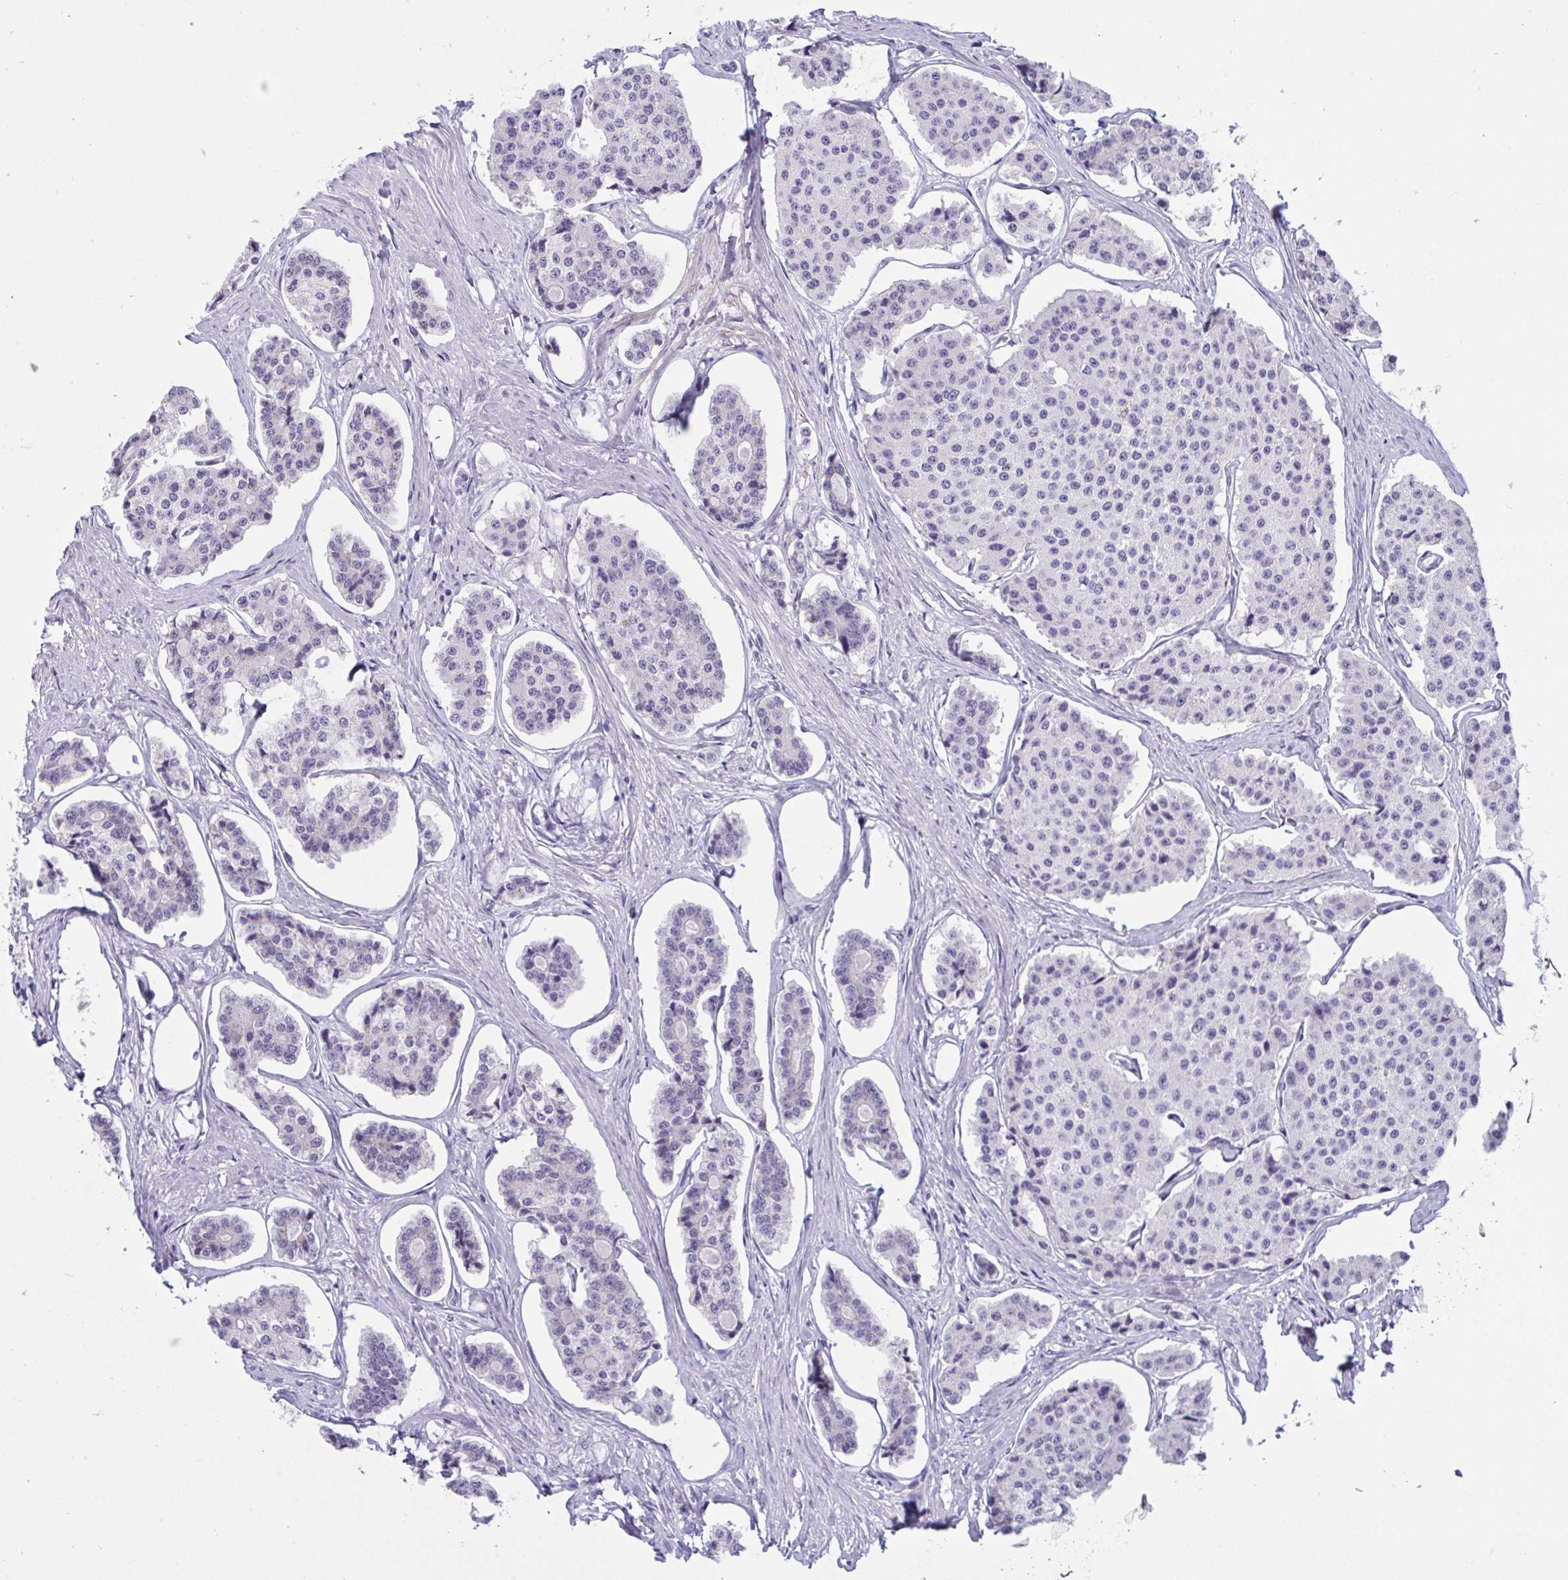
{"staining": {"intensity": "negative", "quantity": "none", "location": "none"}, "tissue": "carcinoid", "cell_type": "Tumor cells", "image_type": "cancer", "snomed": [{"axis": "morphology", "description": "Carcinoid, malignant, NOS"}, {"axis": "topography", "description": "Small intestine"}], "caption": "High magnification brightfield microscopy of carcinoid stained with DAB (brown) and counterstained with hematoxylin (blue): tumor cells show no significant positivity. (DAB IHC visualized using brightfield microscopy, high magnification).", "gene": "PRDM9", "patient": {"sex": "female", "age": 65}}